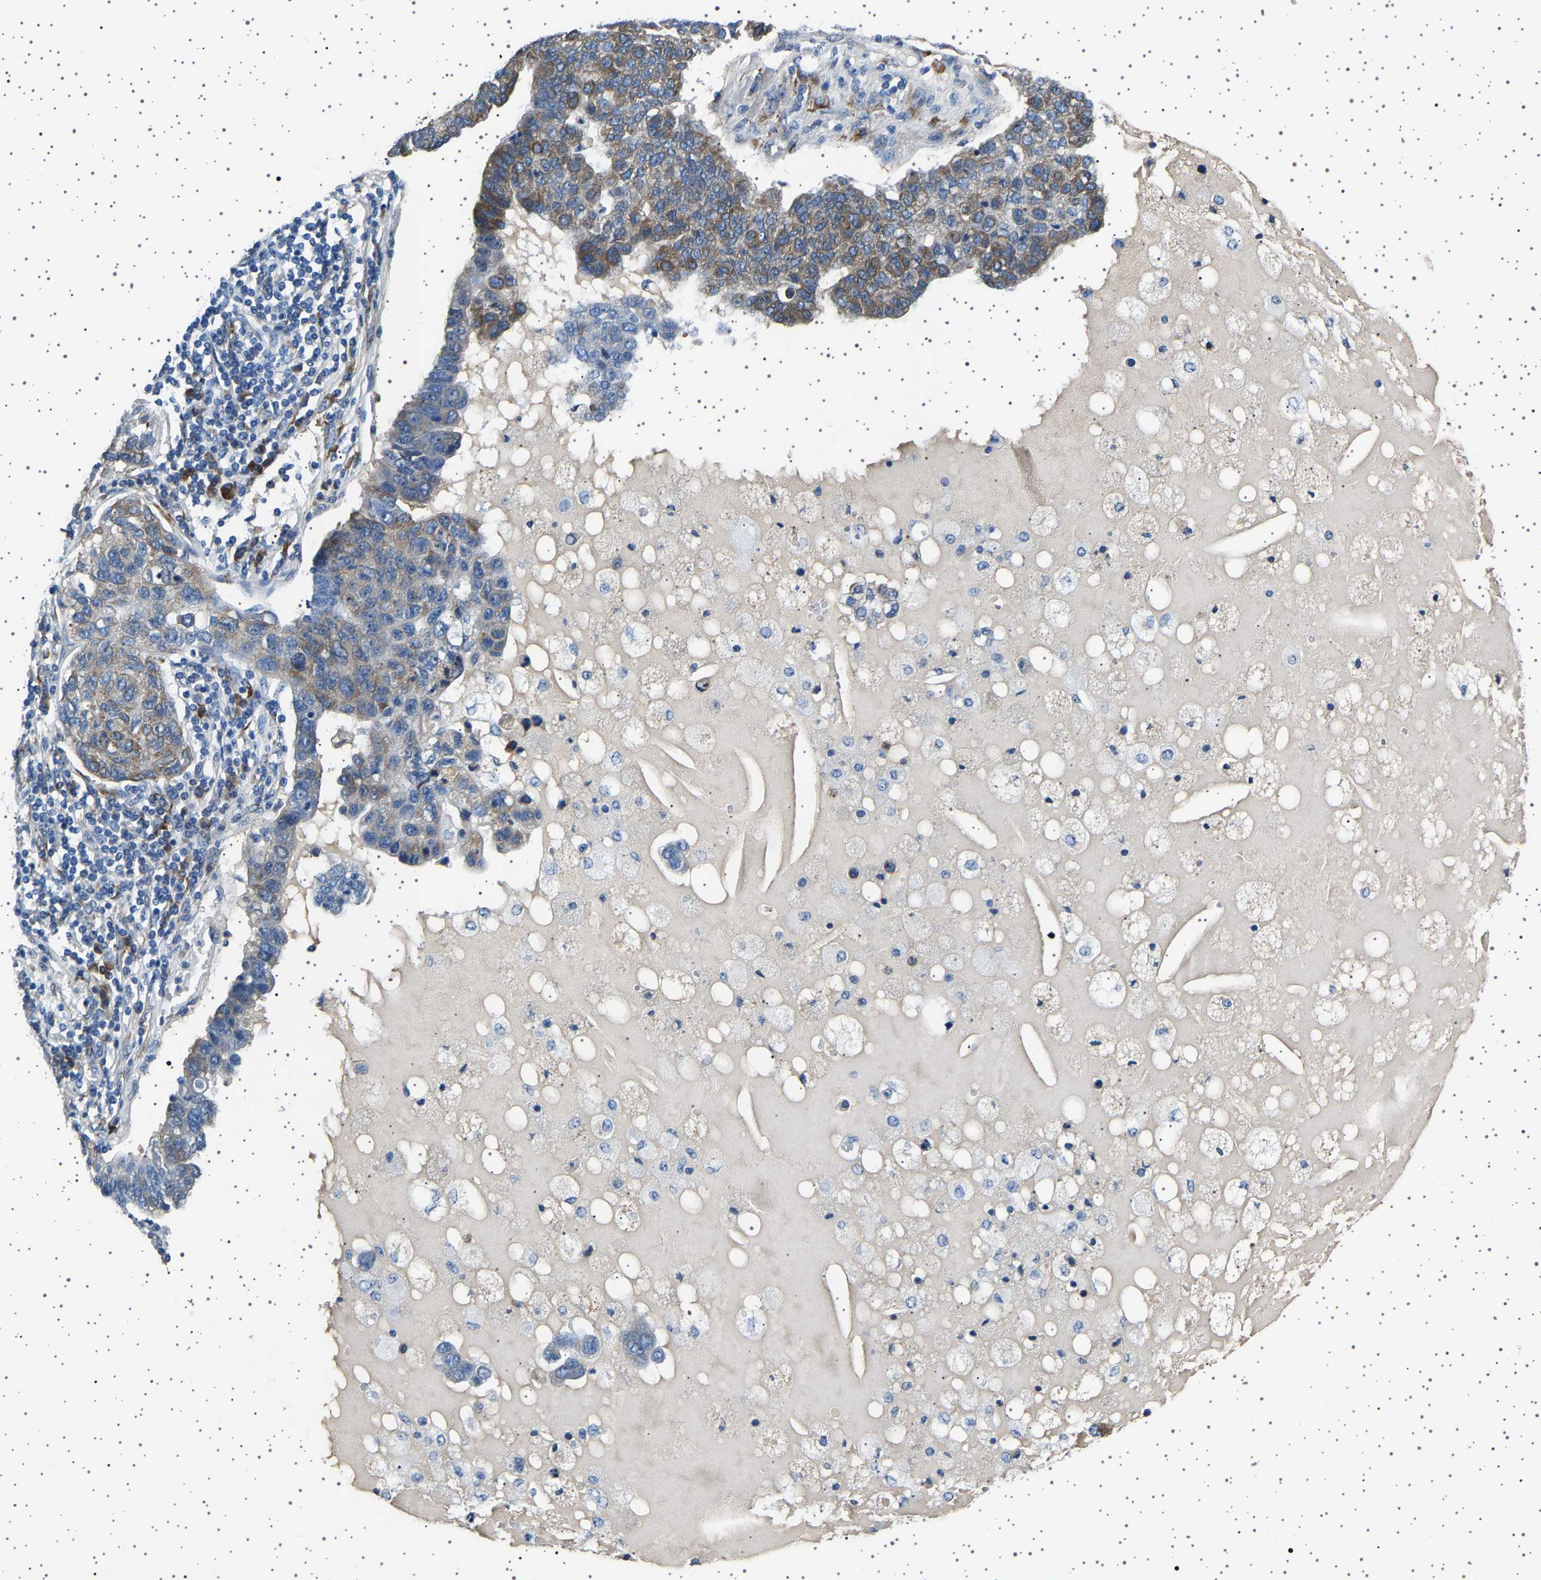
{"staining": {"intensity": "moderate", "quantity": "25%-75%", "location": "cytoplasmic/membranous"}, "tissue": "pancreatic cancer", "cell_type": "Tumor cells", "image_type": "cancer", "snomed": [{"axis": "morphology", "description": "Adenocarcinoma, NOS"}, {"axis": "topography", "description": "Pancreas"}], "caption": "Adenocarcinoma (pancreatic) stained with immunohistochemistry (IHC) shows moderate cytoplasmic/membranous staining in approximately 25%-75% of tumor cells. (DAB (3,3'-diaminobenzidine) IHC, brown staining for protein, blue staining for nuclei).", "gene": "FTCD", "patient": {"sex": "female", "age": 61}}